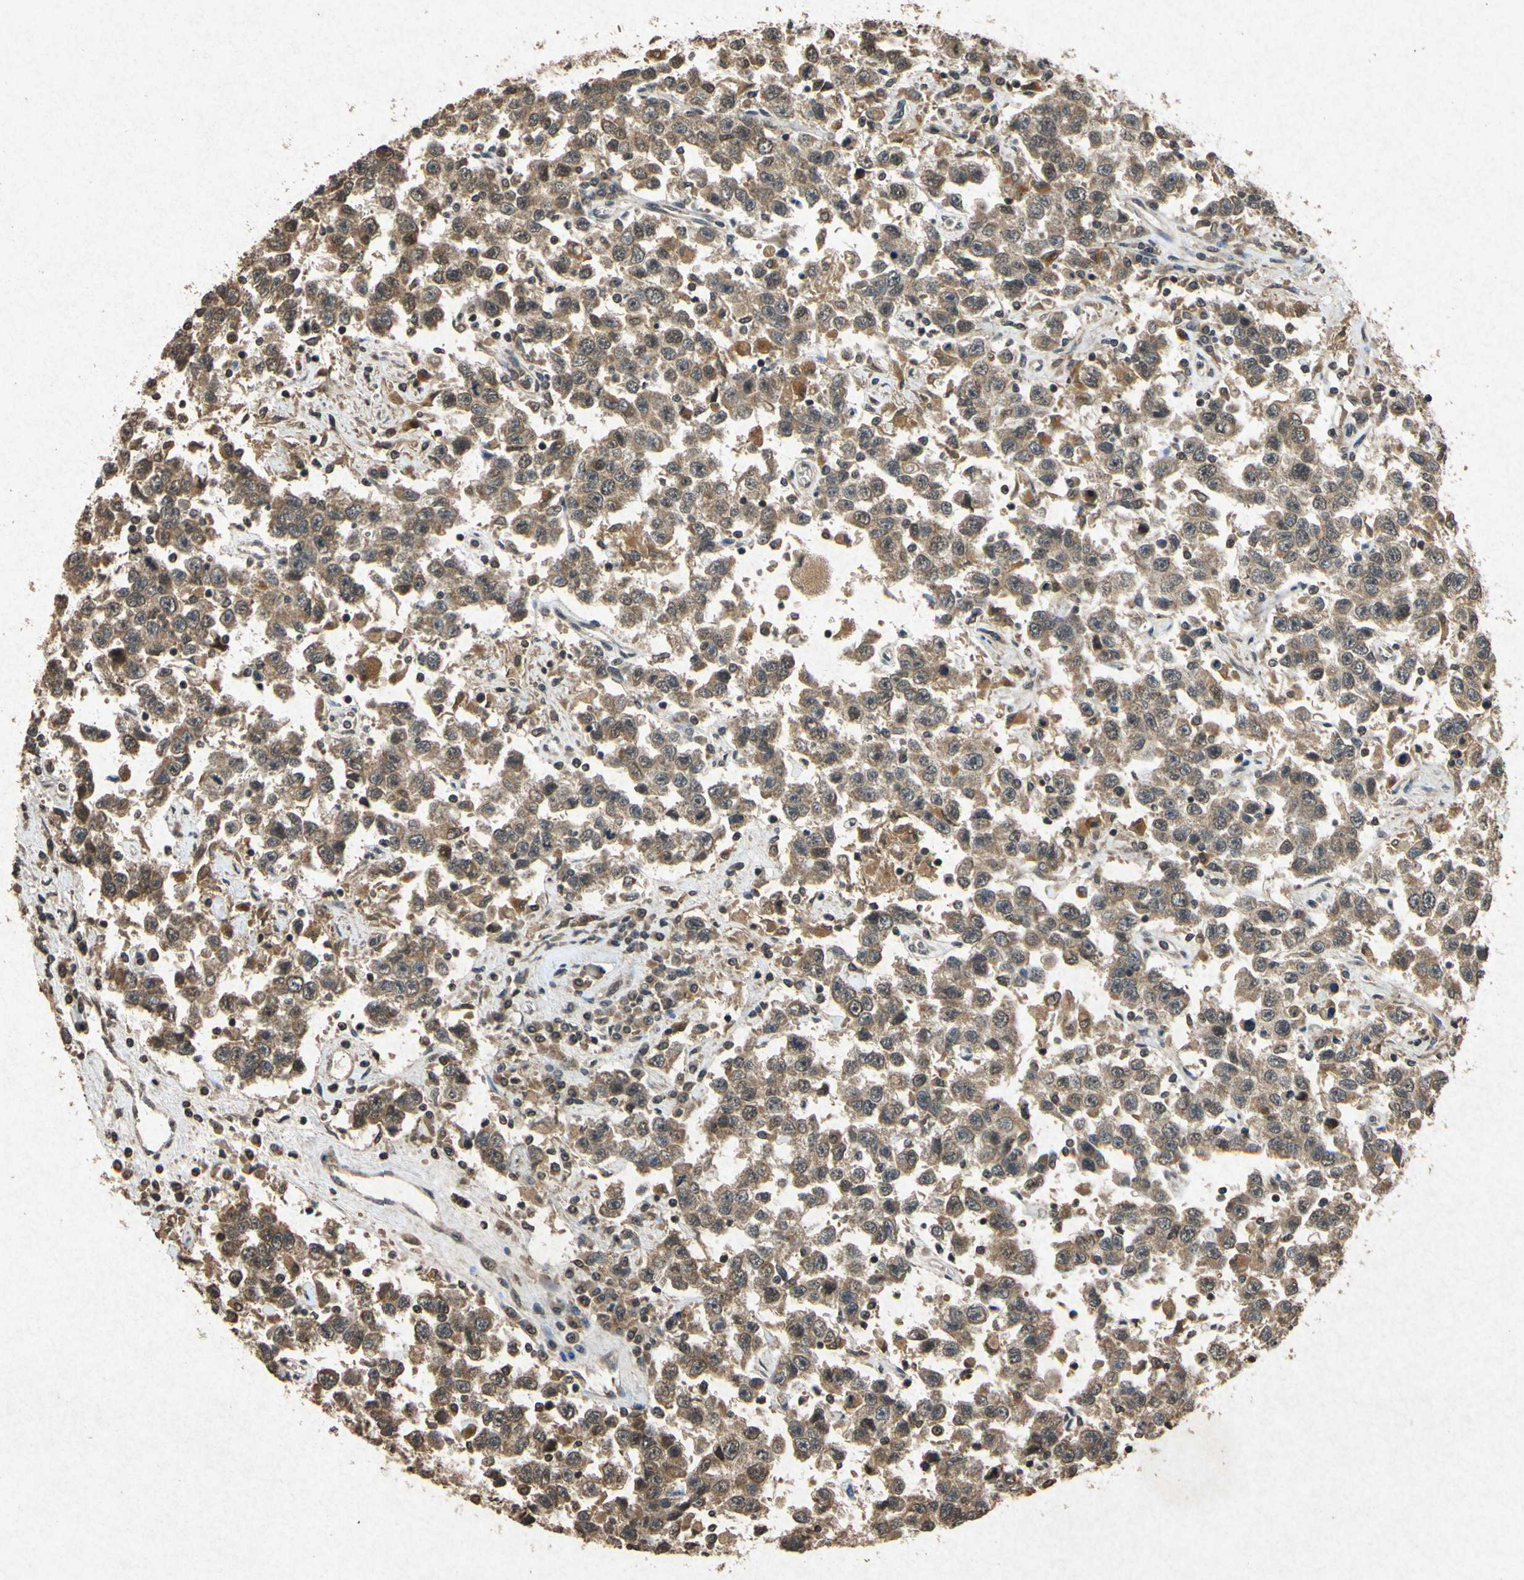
{"staining": {"intensity": "moderate", "quantity": ">75%", "location": "cytoplasmic/membranous"}, "tissue": "testis cancer", "cell_type": "Tumor cells", "image_type": "cancer", "snomed": [{"axis": "morphology", "description": "Seminoma, NOS"}, {"axis": "topography", "description": "Testis"}], "caption": "An image showing moderate cytoplasmic/membranous staining in about >75% of tumor cells in testis seminoma, as visualized by brown immunohistochemical staining.", "gene": "ATP6V1H", "patient": {"sex": "male", "age": 41}}